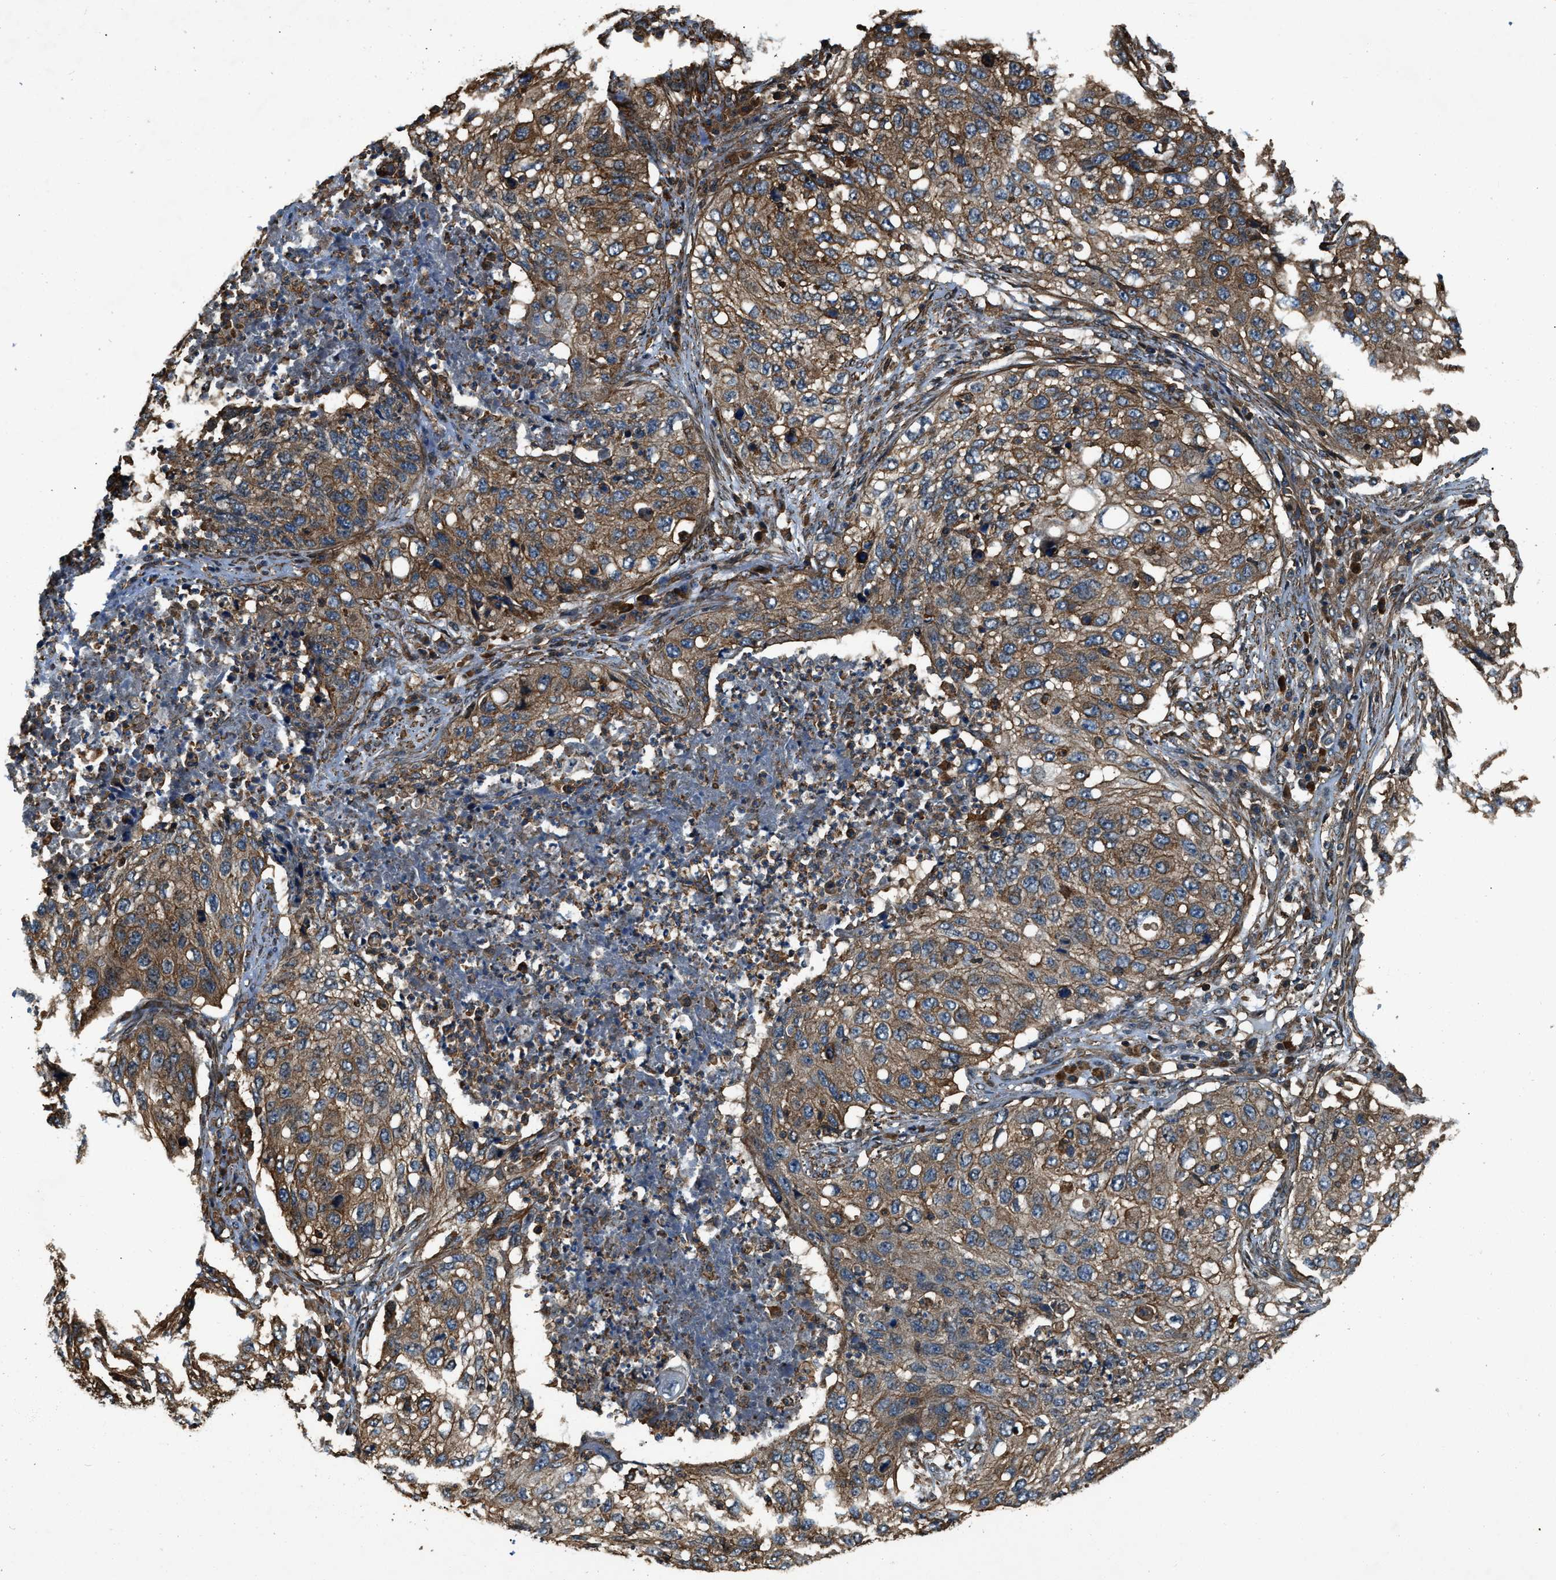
{"staining": {"intensity": "moderate", "quantity": ">75%", "location": "cytoplasmic/membranous"}, "tissue": "lung cancer", "cell_type": "Tumor cells", "image_type": "cancer", "snomed": [{"axis": "morphology", "description": "Squamous cell carcinoma, NOS"}, {"axis": "topography", "description": "Lung"}], "caption": "The photomicrograph displays staining of lung cancer, revealing moderate cytoplasmic/membranous protein positivity (brown color) within tumor cells. (brown staining indicates protein expression, while blue staining denotes nuclei).", "gene": "YARS1", "patient": {"sex": "female", "age": 63}}